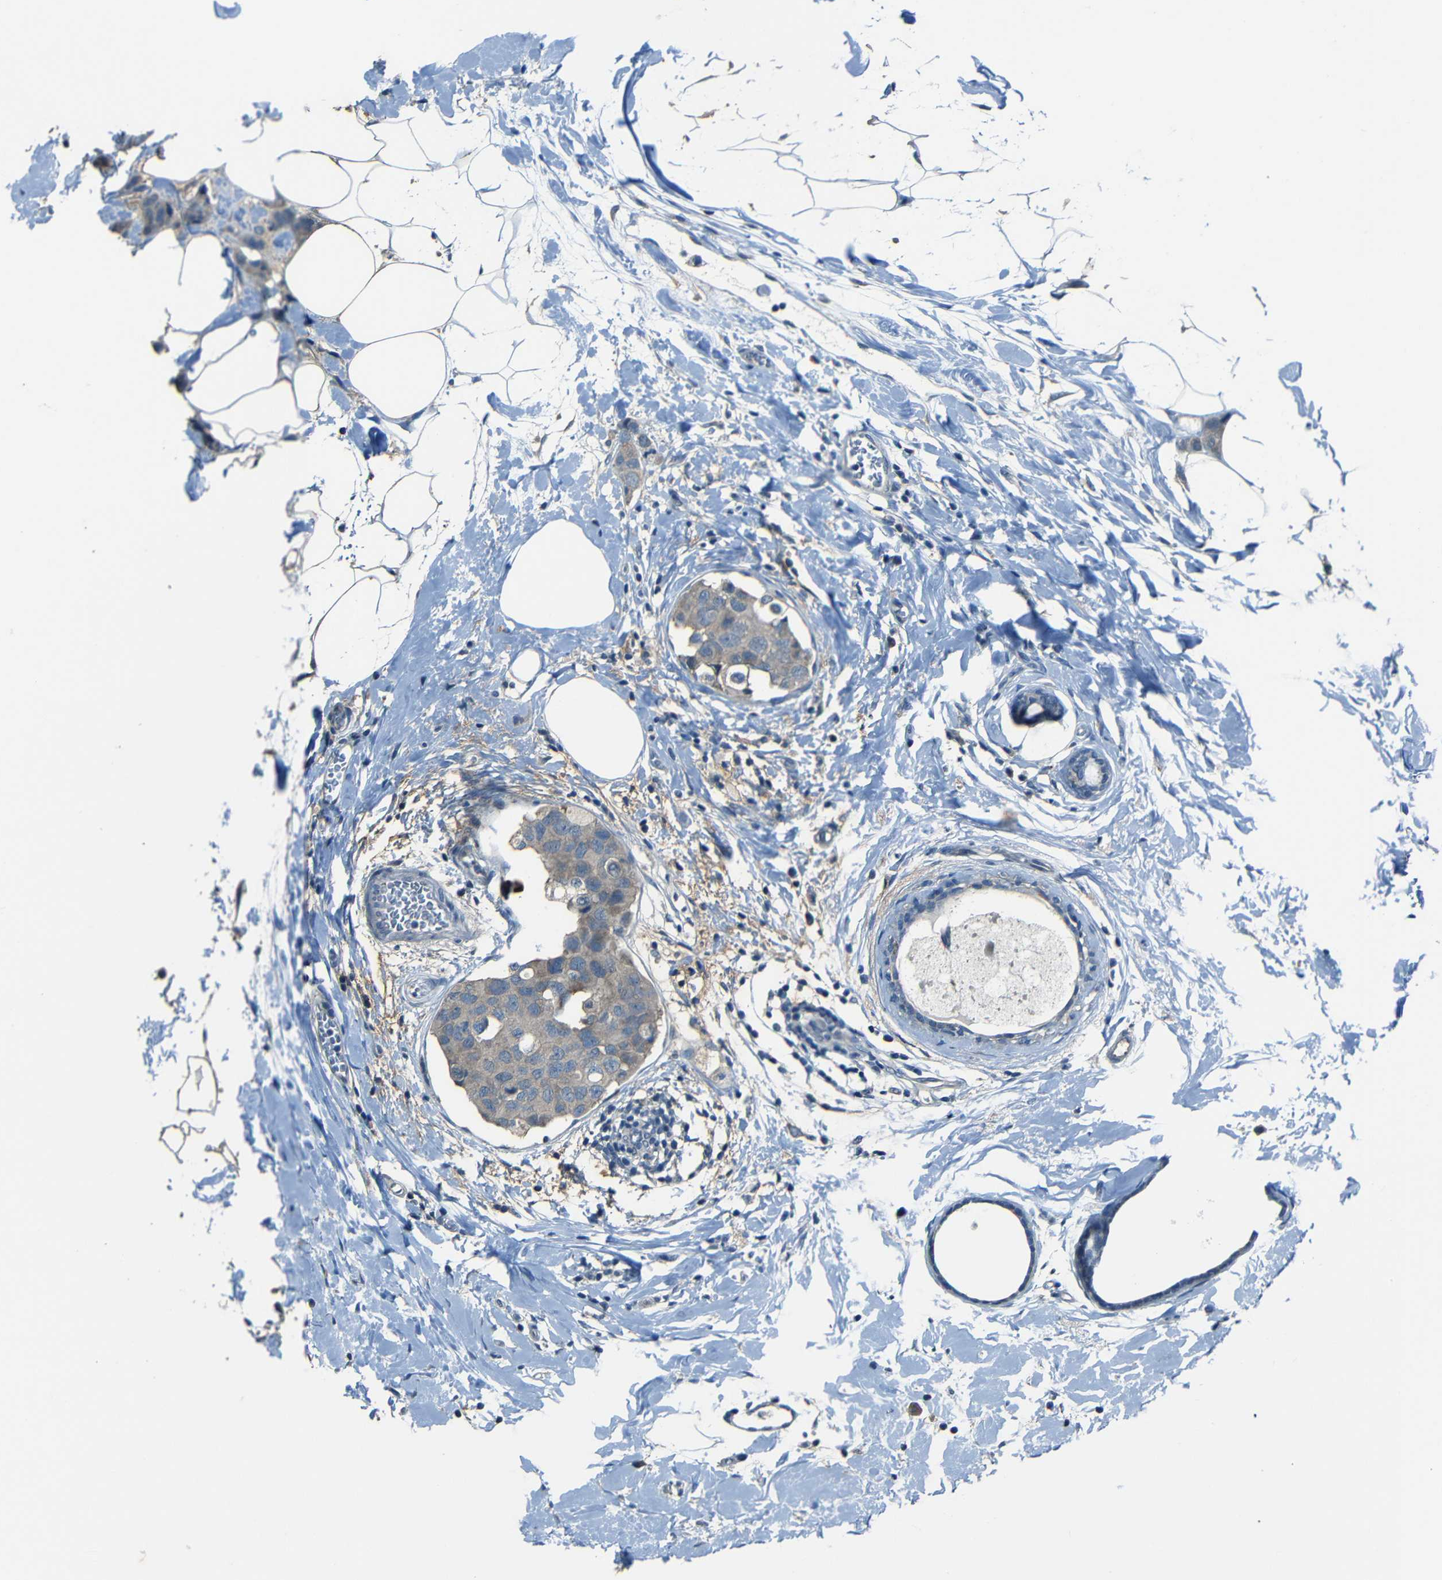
{"staining": {"intensity": "weak", "quantity": "<25%", "location": "cytoplasmic/membranous"}, "tissue": "breast cancer", "cell_type": "Tumor cells", "image_type": "cancer", "snomed": [{"axis": "morphology", "description": "Normal tissue, NOS"}, {"axis": "morphology", "description": "Duct carcinoma"}, {"axis": "topography", "description": "Breast"}], "caption": "IHC of invasive ductal carcinoma (breast) demonstrates no positivity in tumor cells. (DAB (3,3'-diaminobenzidine) IHC, high magnification).", "gene": "SLA", "patient": {"sex": "female", "age": 50}}